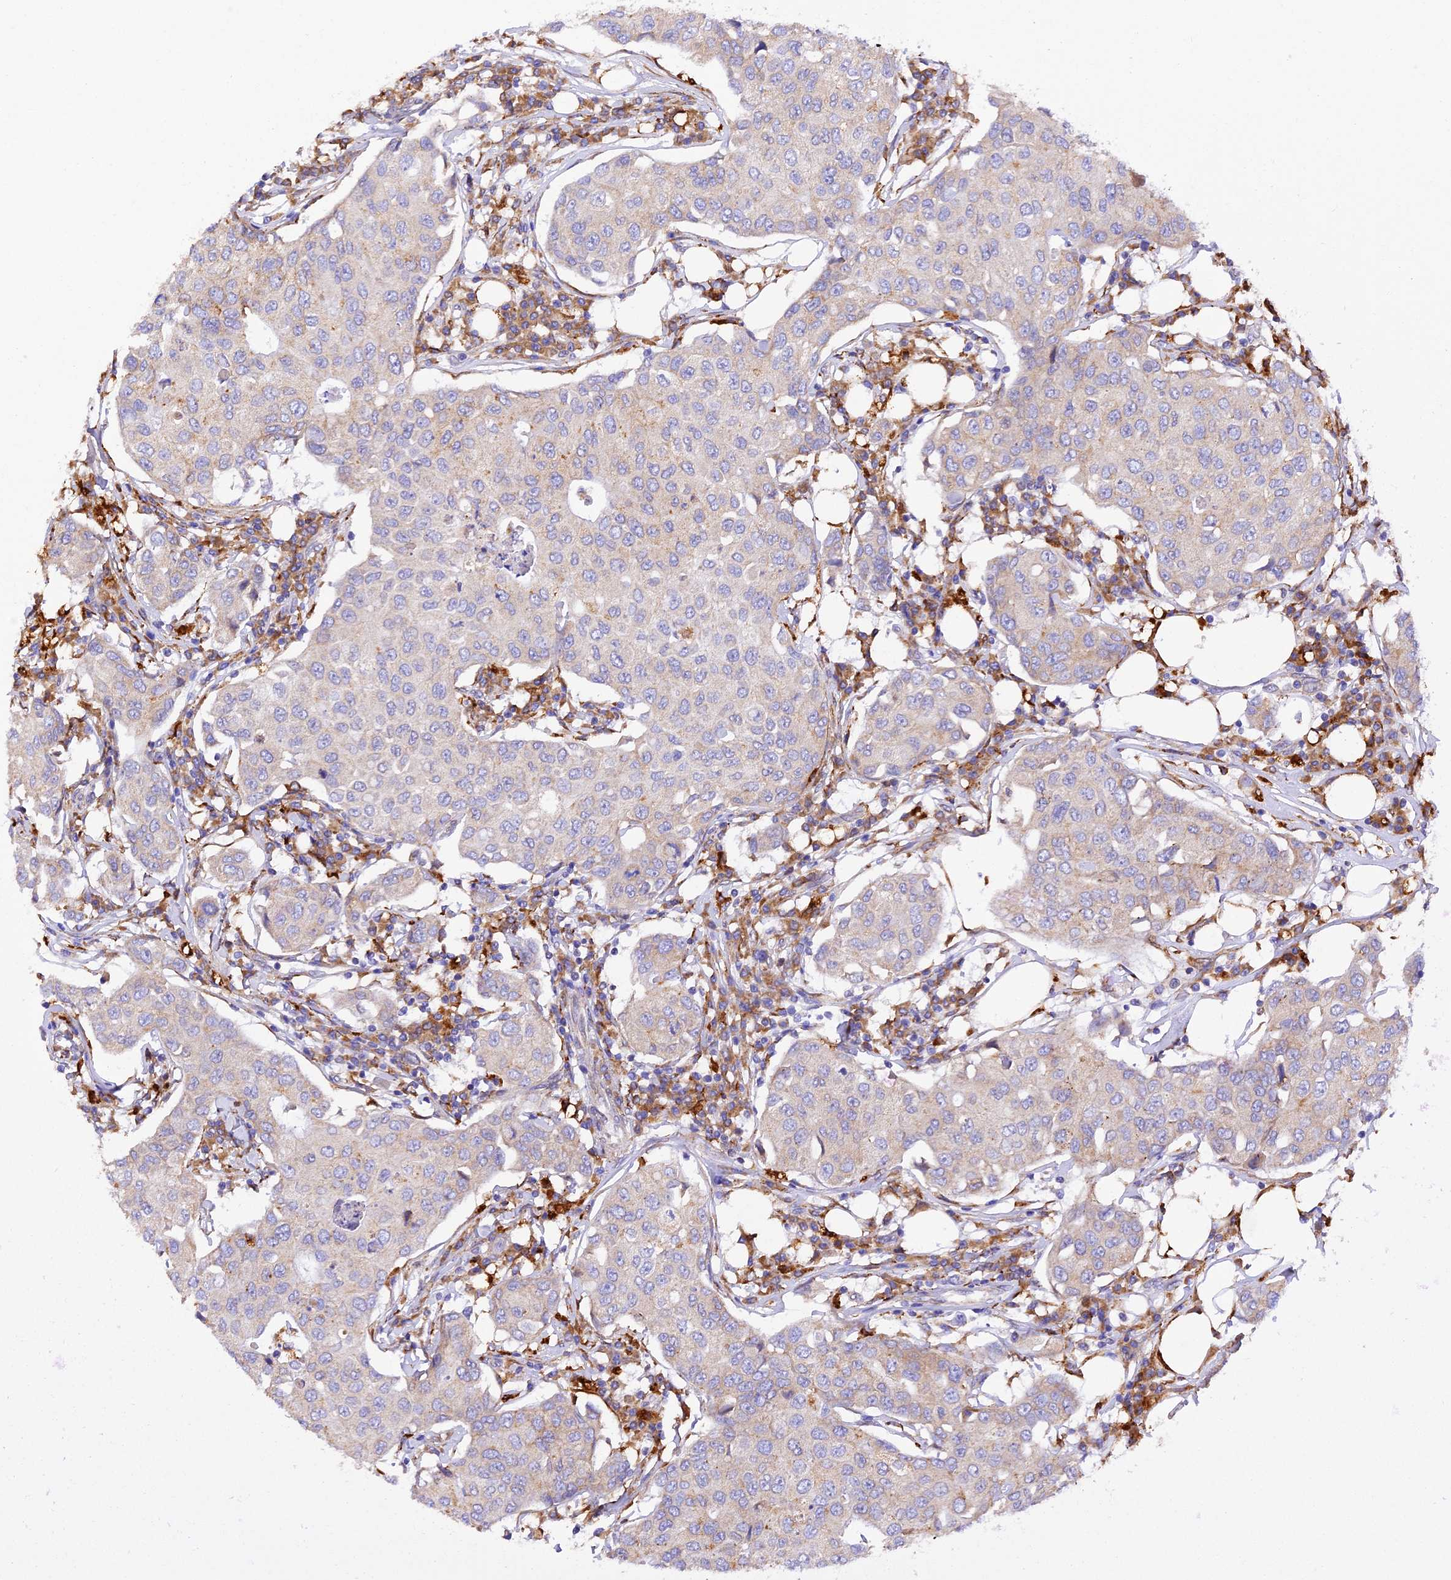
{"staining": {"intensity": "negative", "quantity": "none", "location": "none"}, "tissue": "breast cancer", "cell_type": "Tumor cells", "image_type": "cancer", "snomed": [{"axis": "morphology", "description": "Duct carcinoma"}, {"axis": "topography", "description": "Breast"}], "caption": "This is an IHC micrograph of breast infiltrating ductal carcinoma. There is no staining in tumor cells.", "gene": "VKORC1", "patient": {"sex": "female", "age": 80}}